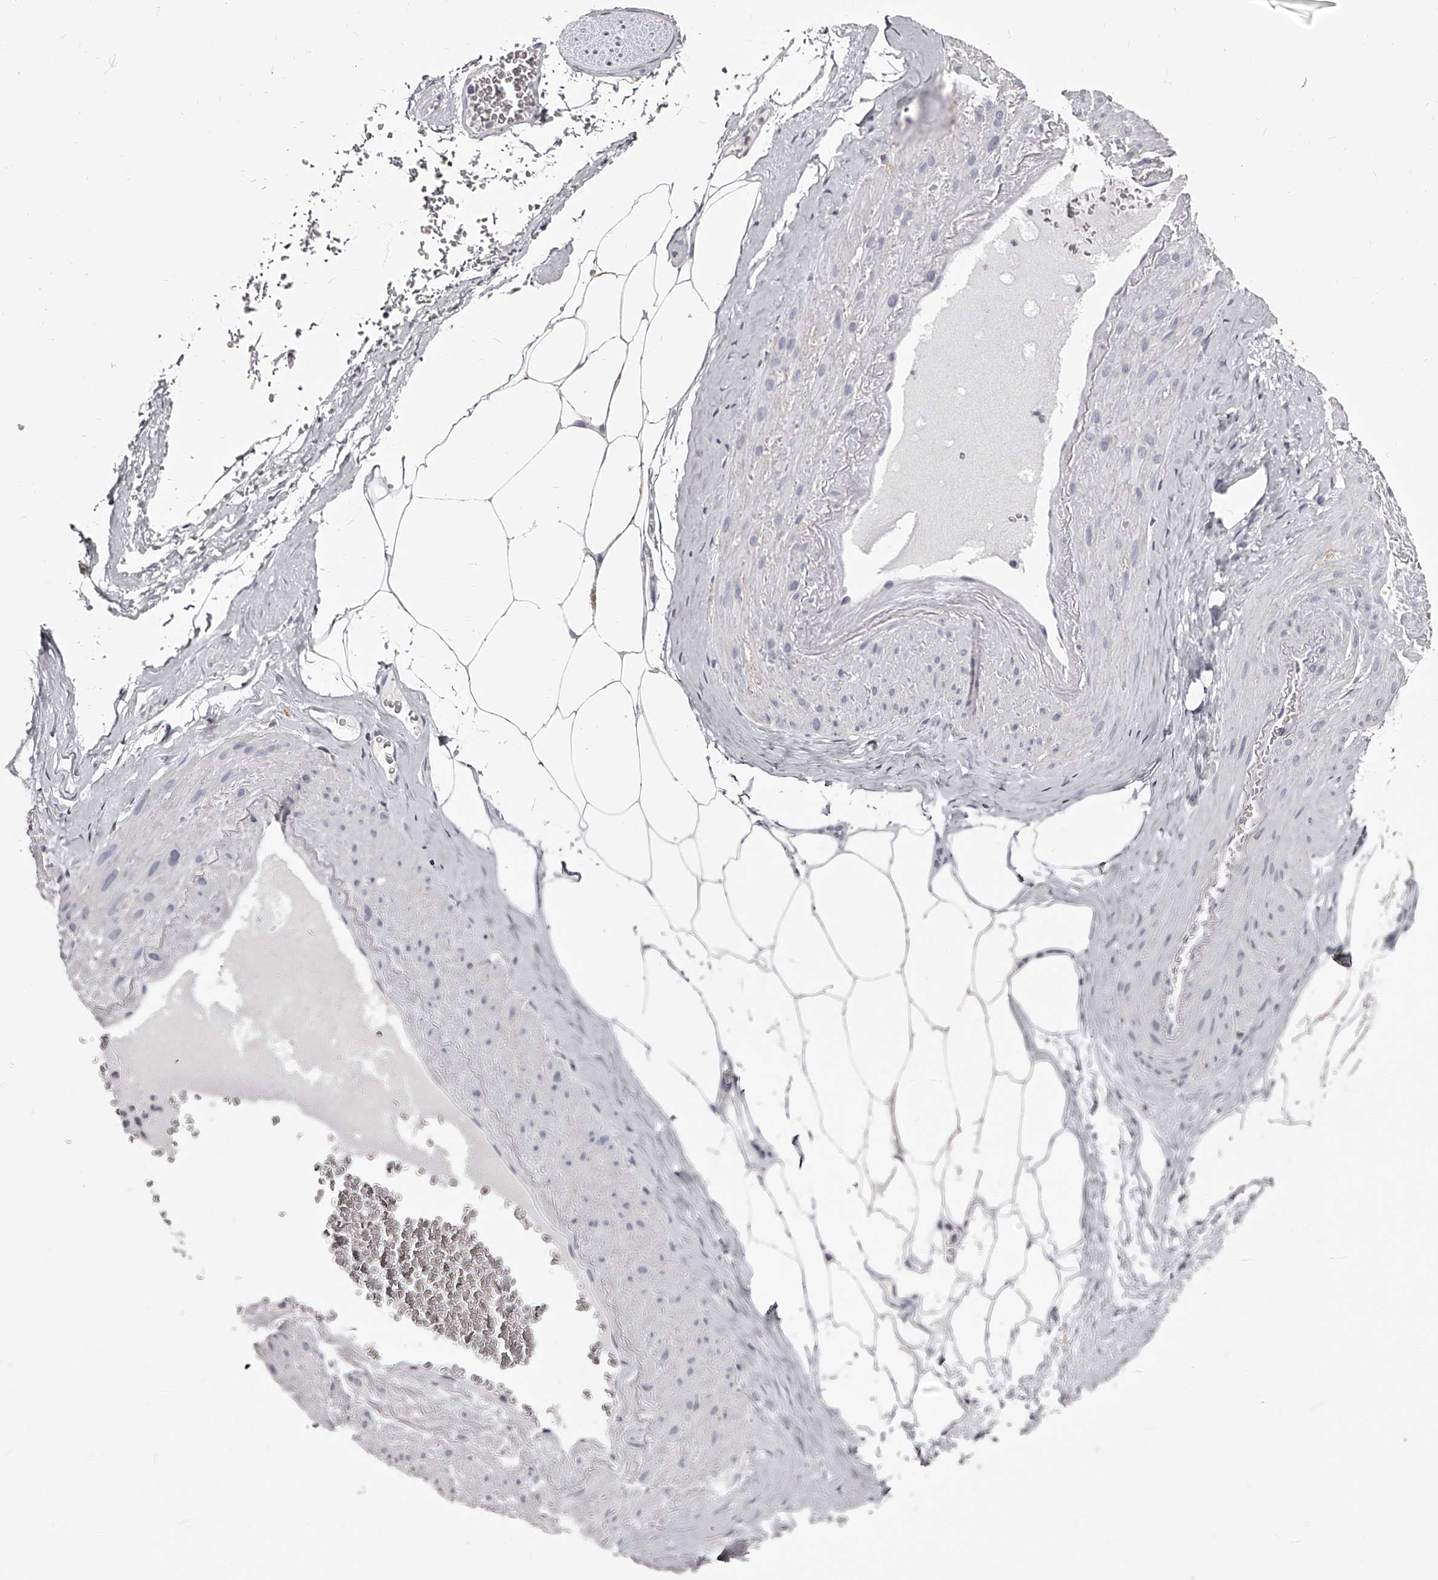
{"staining": {"intensity": "negative", "quantity": "none", "location": "none"}, "tissue": "adipose tissue", "cell_type": "Adipocytes", "image_type": "normal", "snomed": [{"axis": "morphology", "description": "Normal tissue, NOS"}, {"axis": "morphology", "description": "Adenocarcinoma, Low grade"}, {"axis": "topography", "description": "Prostate"}, {"axis": "topography", "description": "Peripheral nerve tissue"}], "caption": "Immunohistochemistry of benign adipose tissue displays no expression in adipocytes.", "gene": "PACSIN1", "patient": {"sex": "male", "age": 63}}